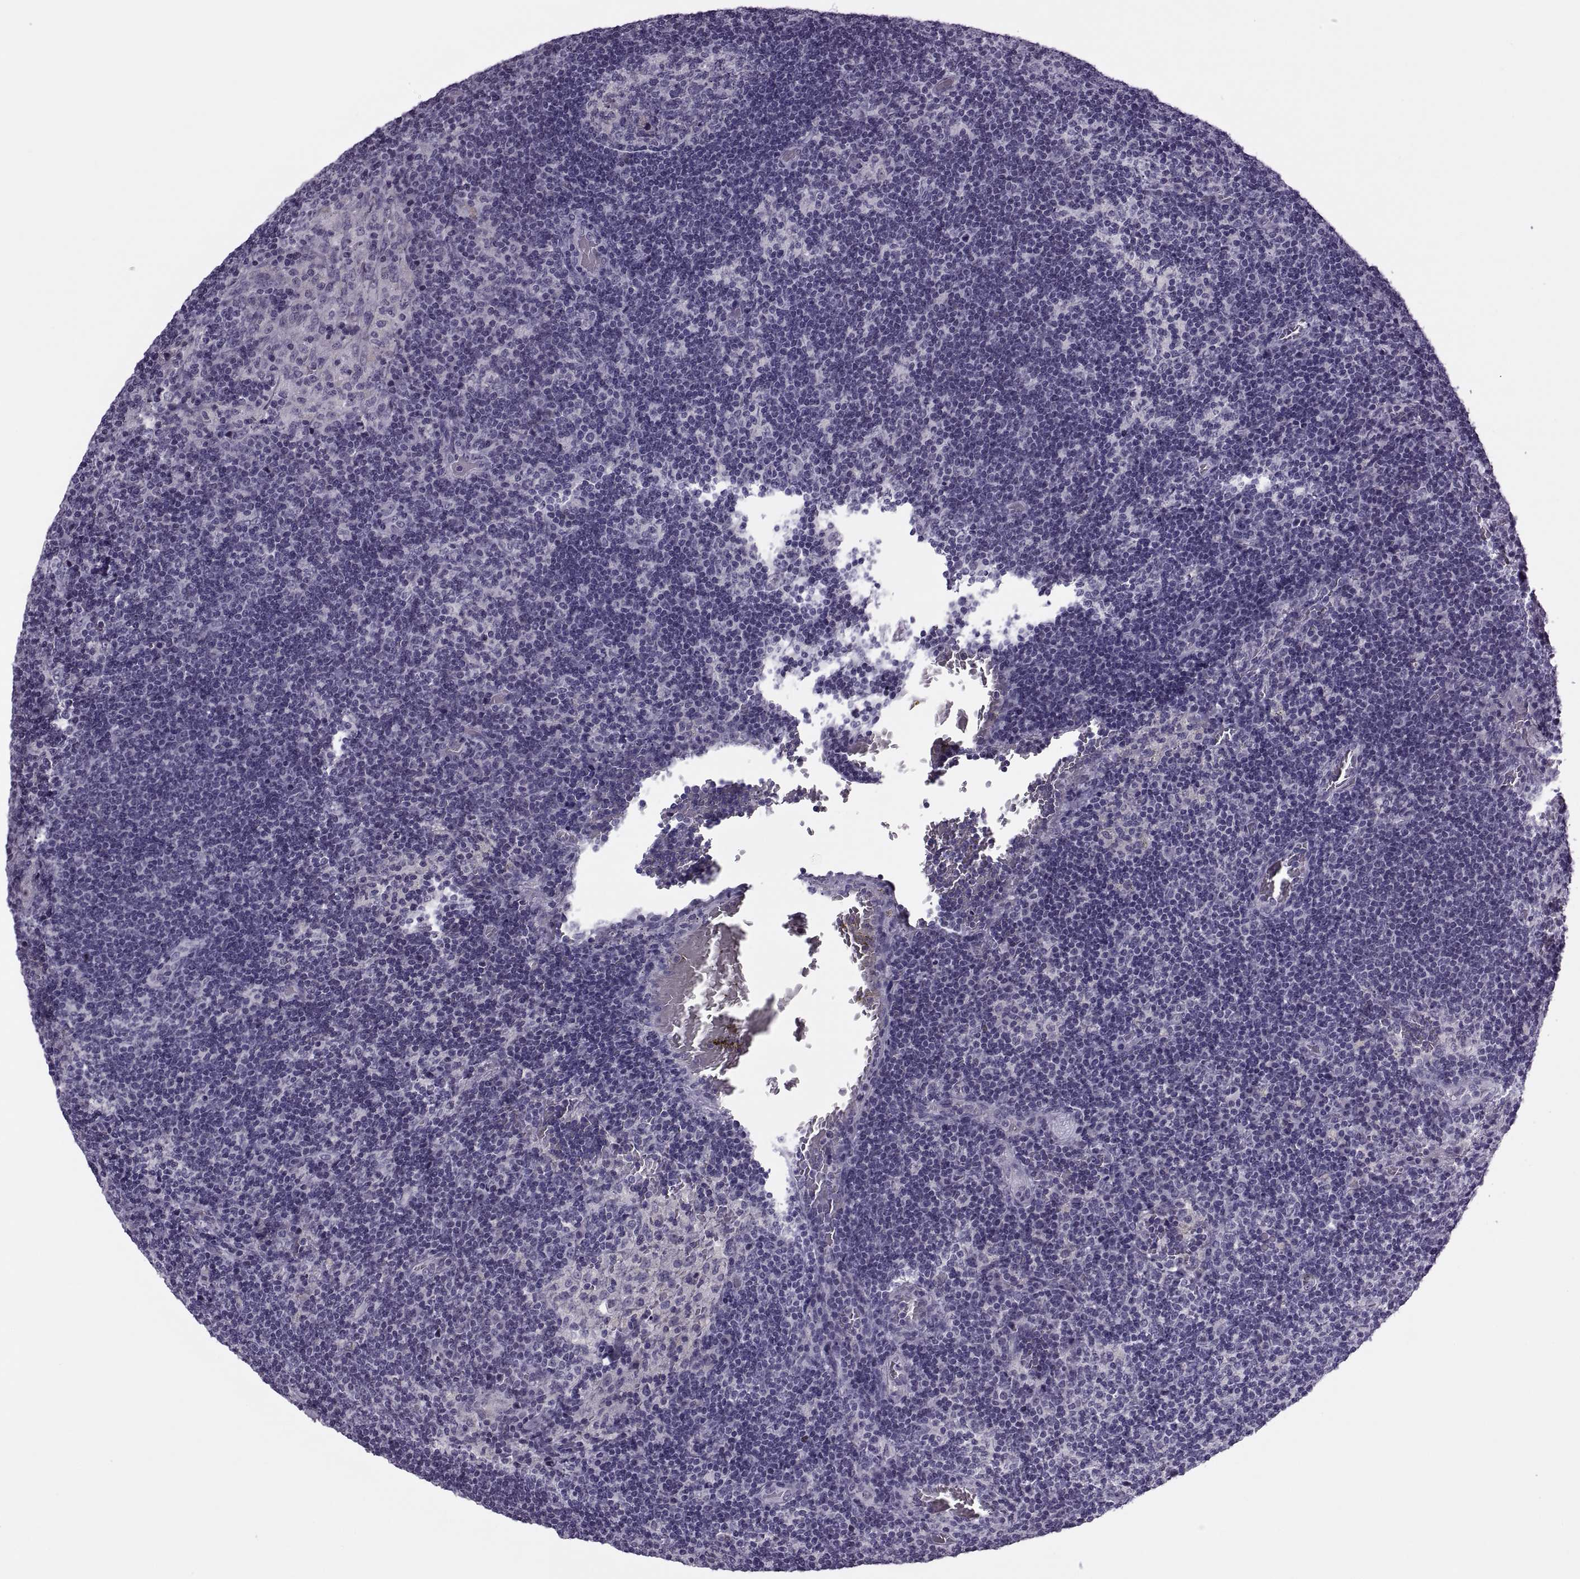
{"staining": {"intensity": "negative", "quantity": "none", "location": "none"}, "tissue": "lymph node", "cell_type": "Germinal center cells", "image_type": "normal", "snomed": [{"axis": "morphology", "description": "Normal tissue, NOS"}, {"axis": "topography", "description": "Lymph node"}], "caption": "Immunohistochemistry (IHC) of normal human lymph node displays no staining in germinal center cells.", "gene": "SYNGR4", "patient": {"sex": "male", "age": 63}}